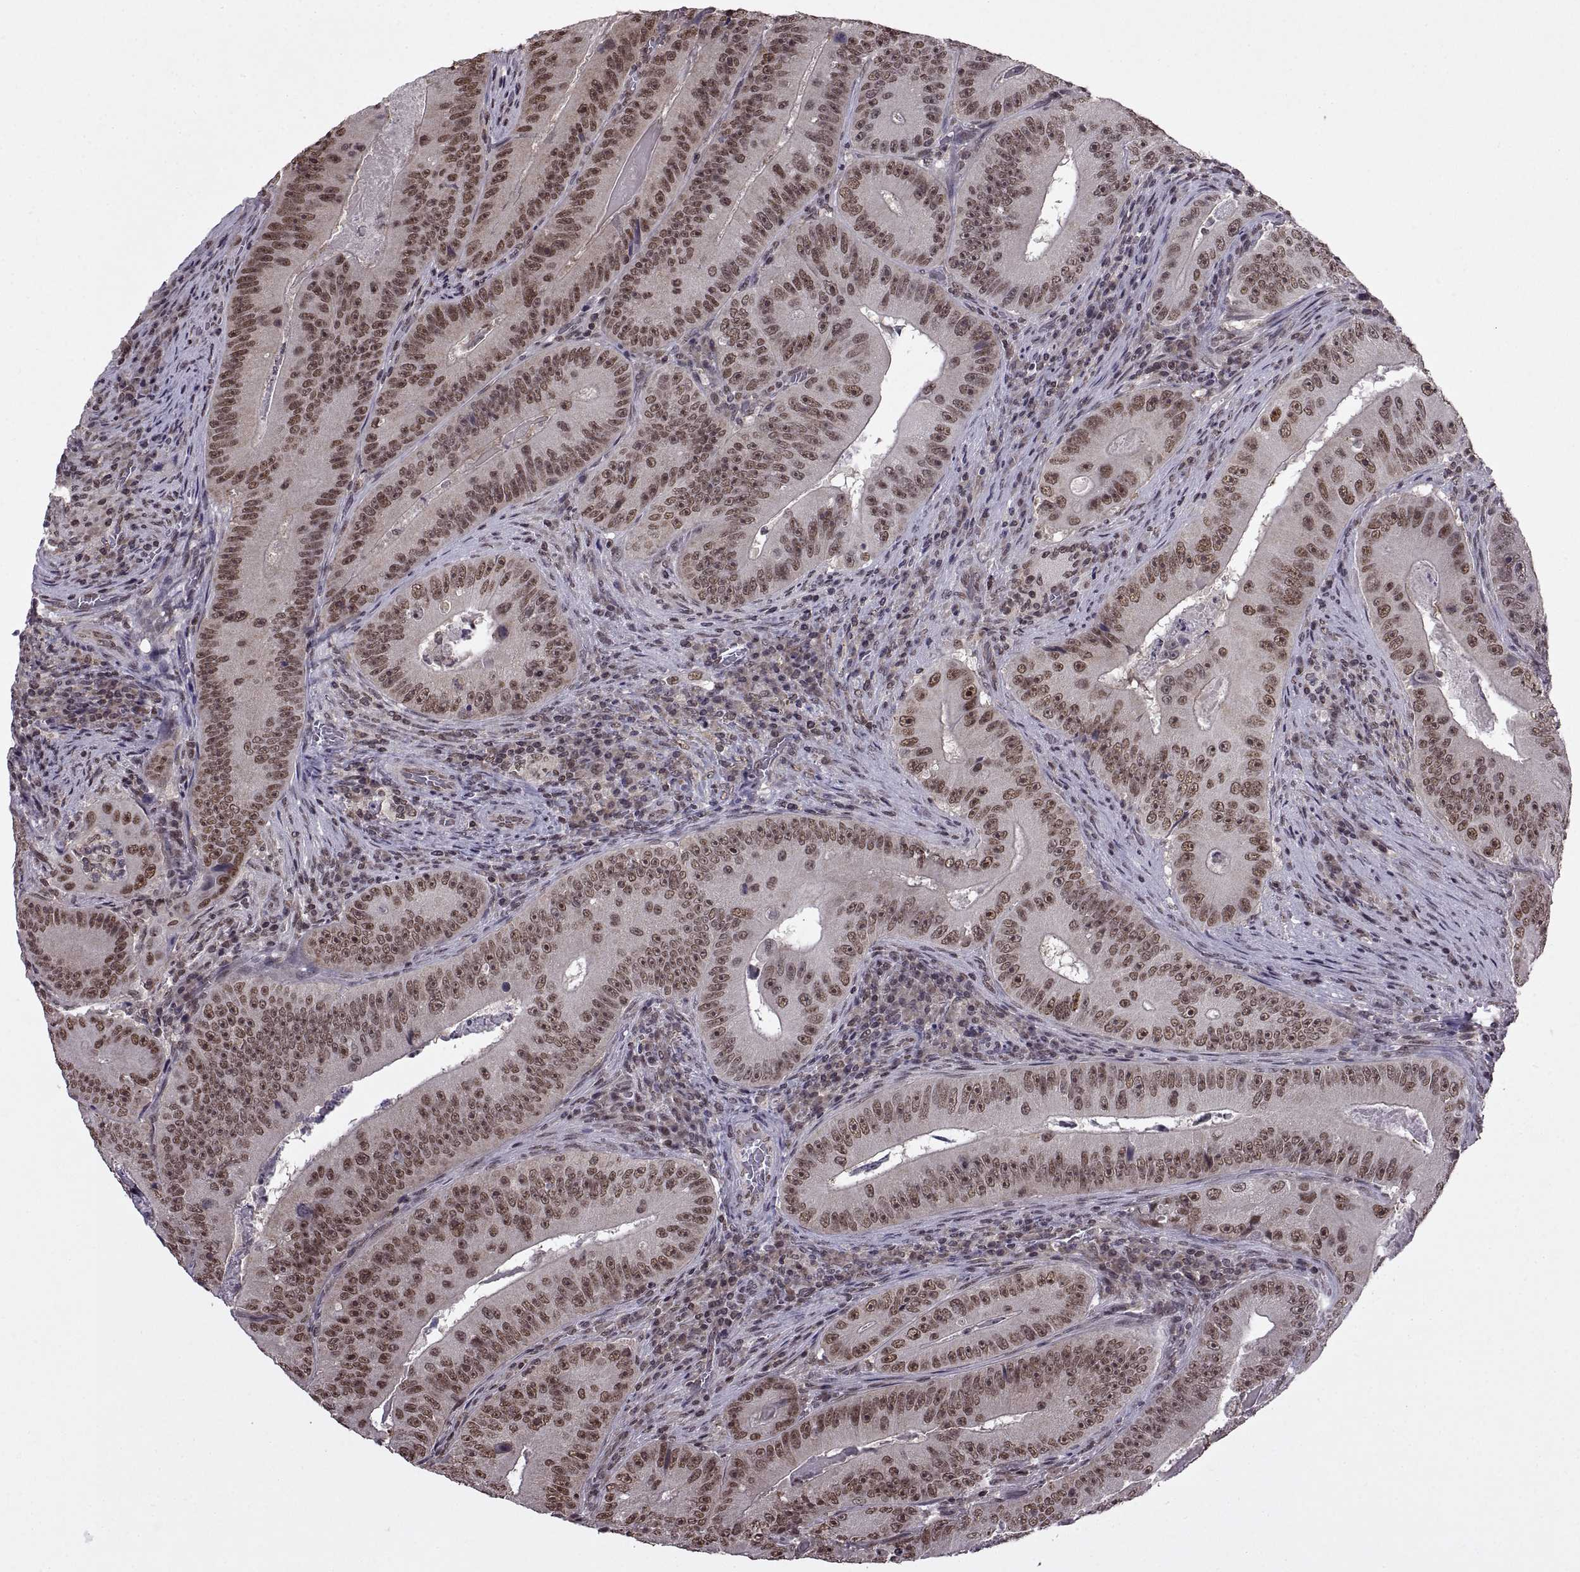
{"staining": {"intensity": "moderate", "quantity": ">75%", "location": "nuclear"}, "tissue": "colorectal cancer", "cell_type": "Tumor cells", "image_type": "cancer", "snomed": [{"axis": "morphology", "description": "Adenocarcinoma, NOS"}, {"axis": "topography", "description": "Colon"}], "caption": "A photomicrograph of human colorectal cancer (adenocarcinoma) stained for a protein displays moderate nuclear brown staining in tumor cells.", "gene": "INTS3", "patient": {"sex": "female", "age": 86}}